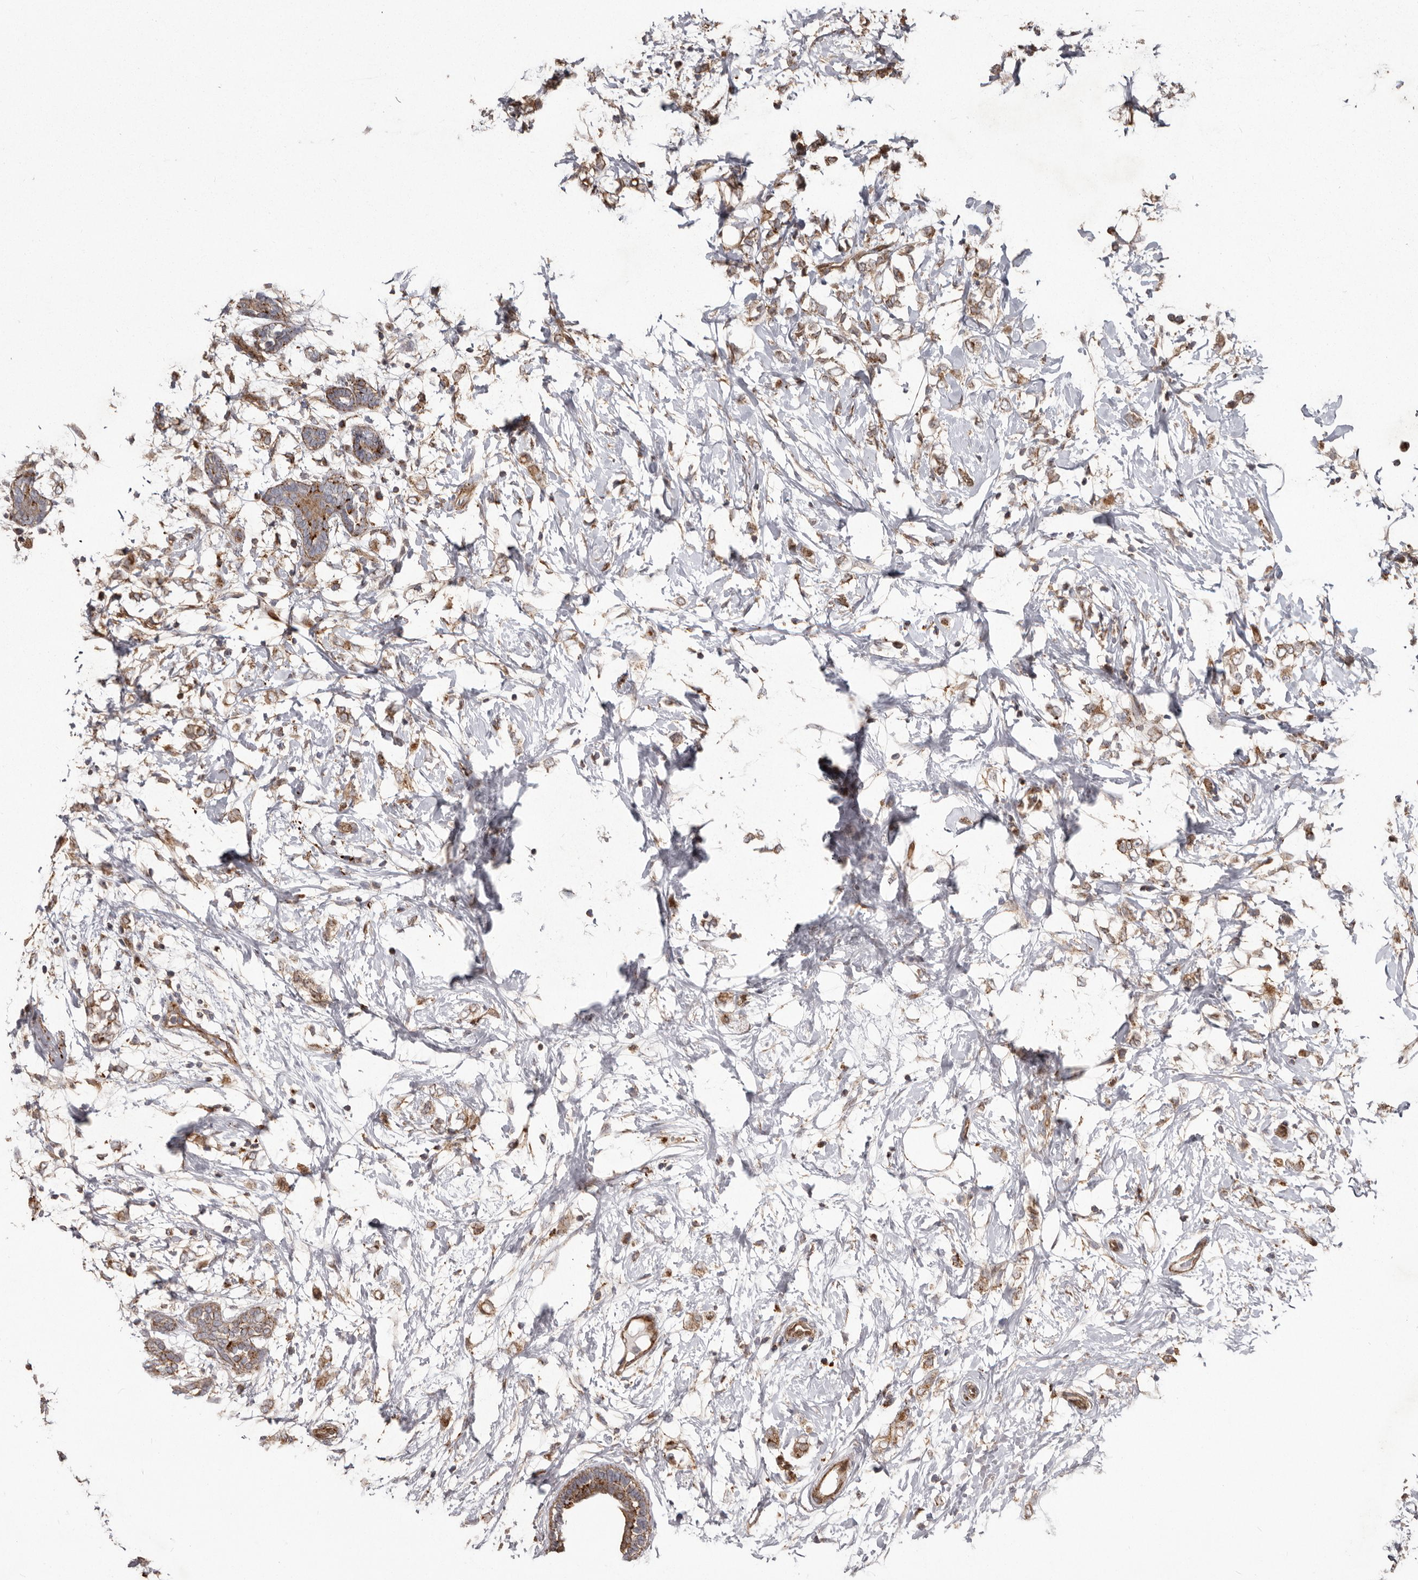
{"staining": {"intensity": "weak", "quantity": ">75%", "location": "cytoplasmic/membranous"}, "tissue": "breast cancer", "cell_type": "Tumor cells", "image_type": "cancer", "snomed": [{"axis": "morphology", "description": "Normal tissue, NOS"}, {"axis": "morphology", "description": "Lobular carcinoma"}, {"axis": "topography", "description": "Breast"}], "caption": "Breast lobular carcinoma stained with IHC shows weak cytoplasmic/membranous positivity in about >75% of tumor cells.", "gene": "NUP43", "patient": {"sex": "female", "age": 47}}